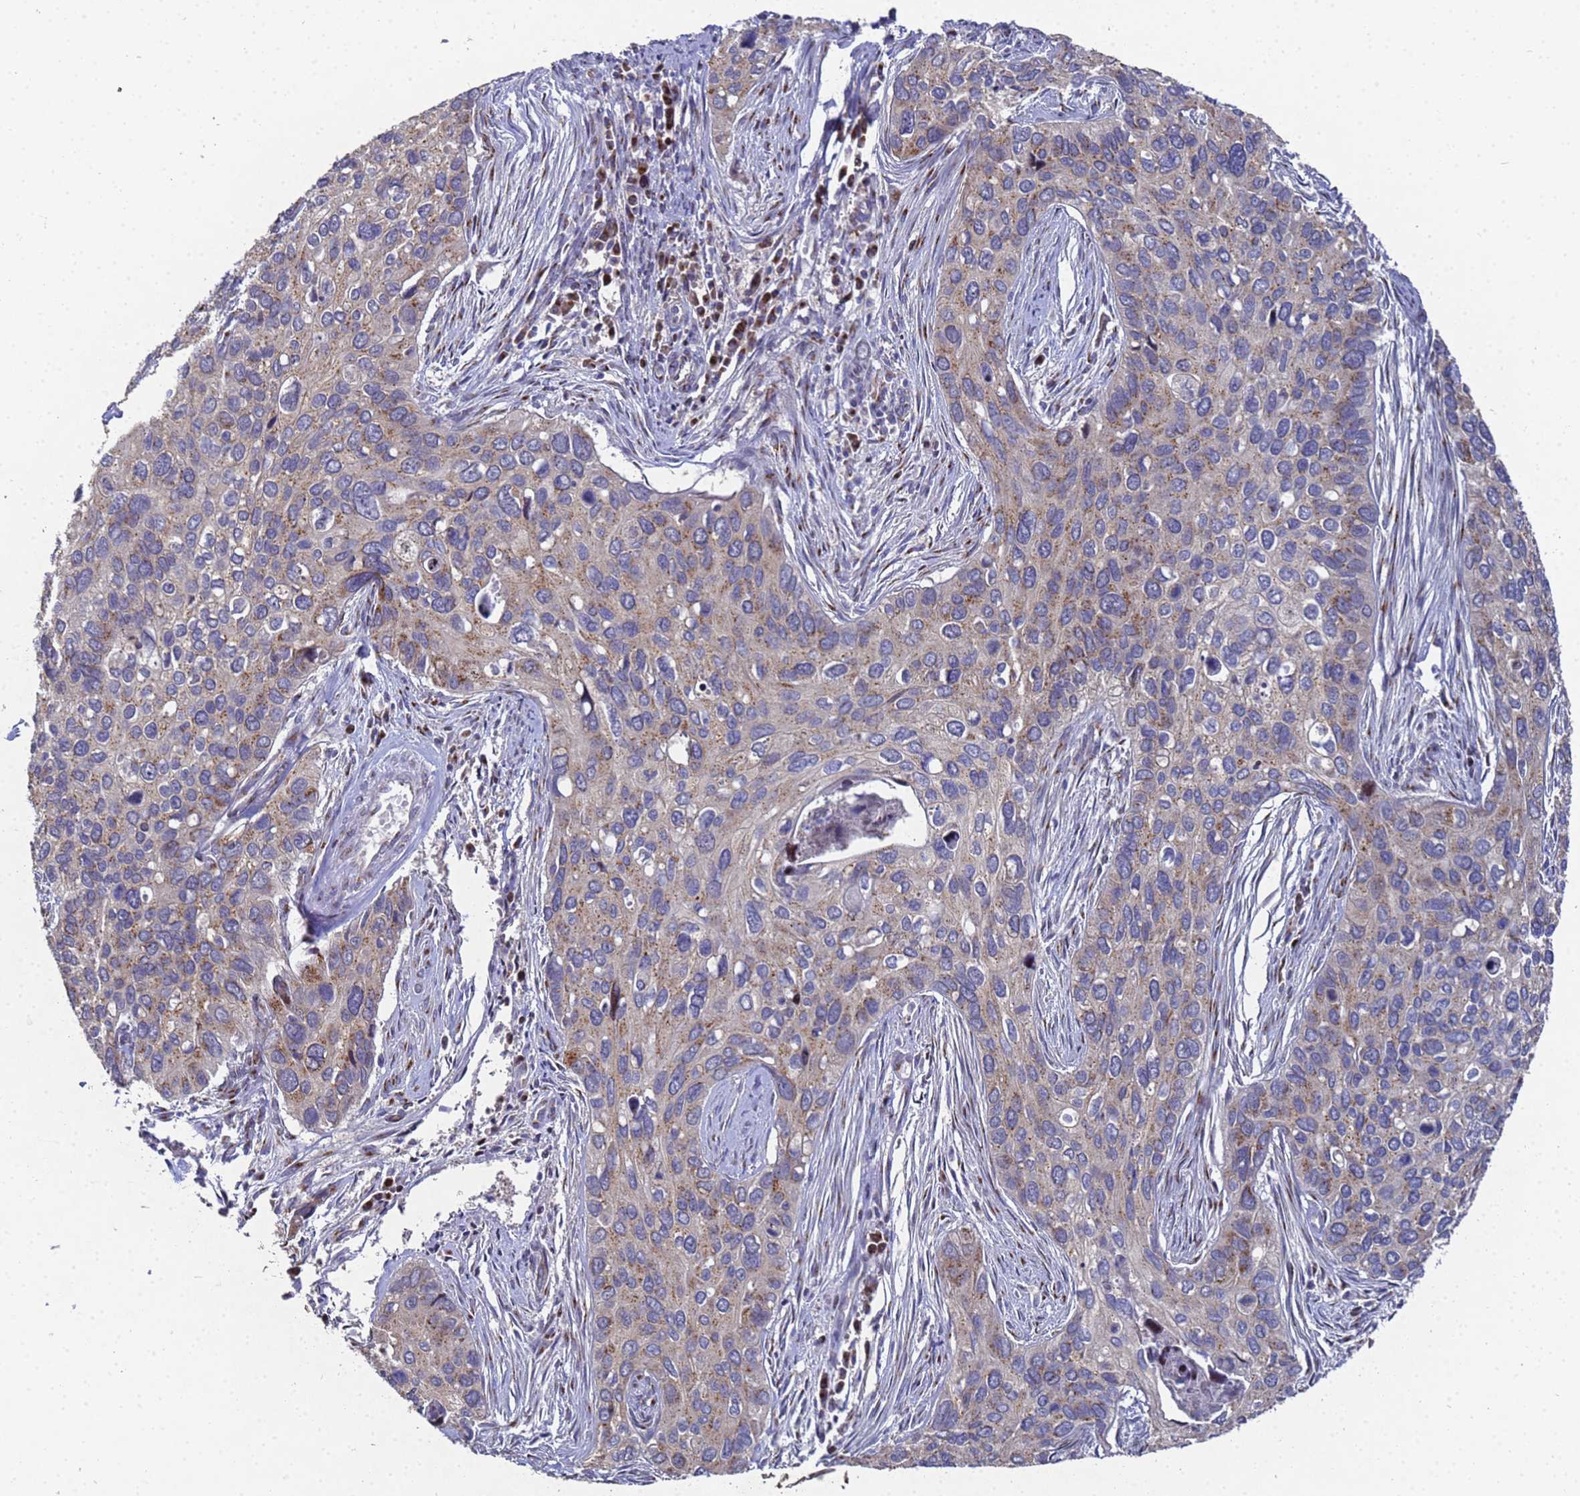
{"staining": {"intensity": "moderate", "quantity": "<25%", "location": "cytoplasmic/membranous"}, "tissue": "cervical cancer", "cell_type": "Tumor cells", "image_type": "cancer", "snomed": [{"axis": "morphology", "description": "Squamous cell carcinoma, NOS"}, {"axis": "topography", "description": "Cervix"}], "caption": "A brown stain shows moderate cytoplasmic/membranous expression of a protein in cervical cancer tumor cells.", "gene": "NSUN6", "patient": {"sex": "female", "age": 55}}